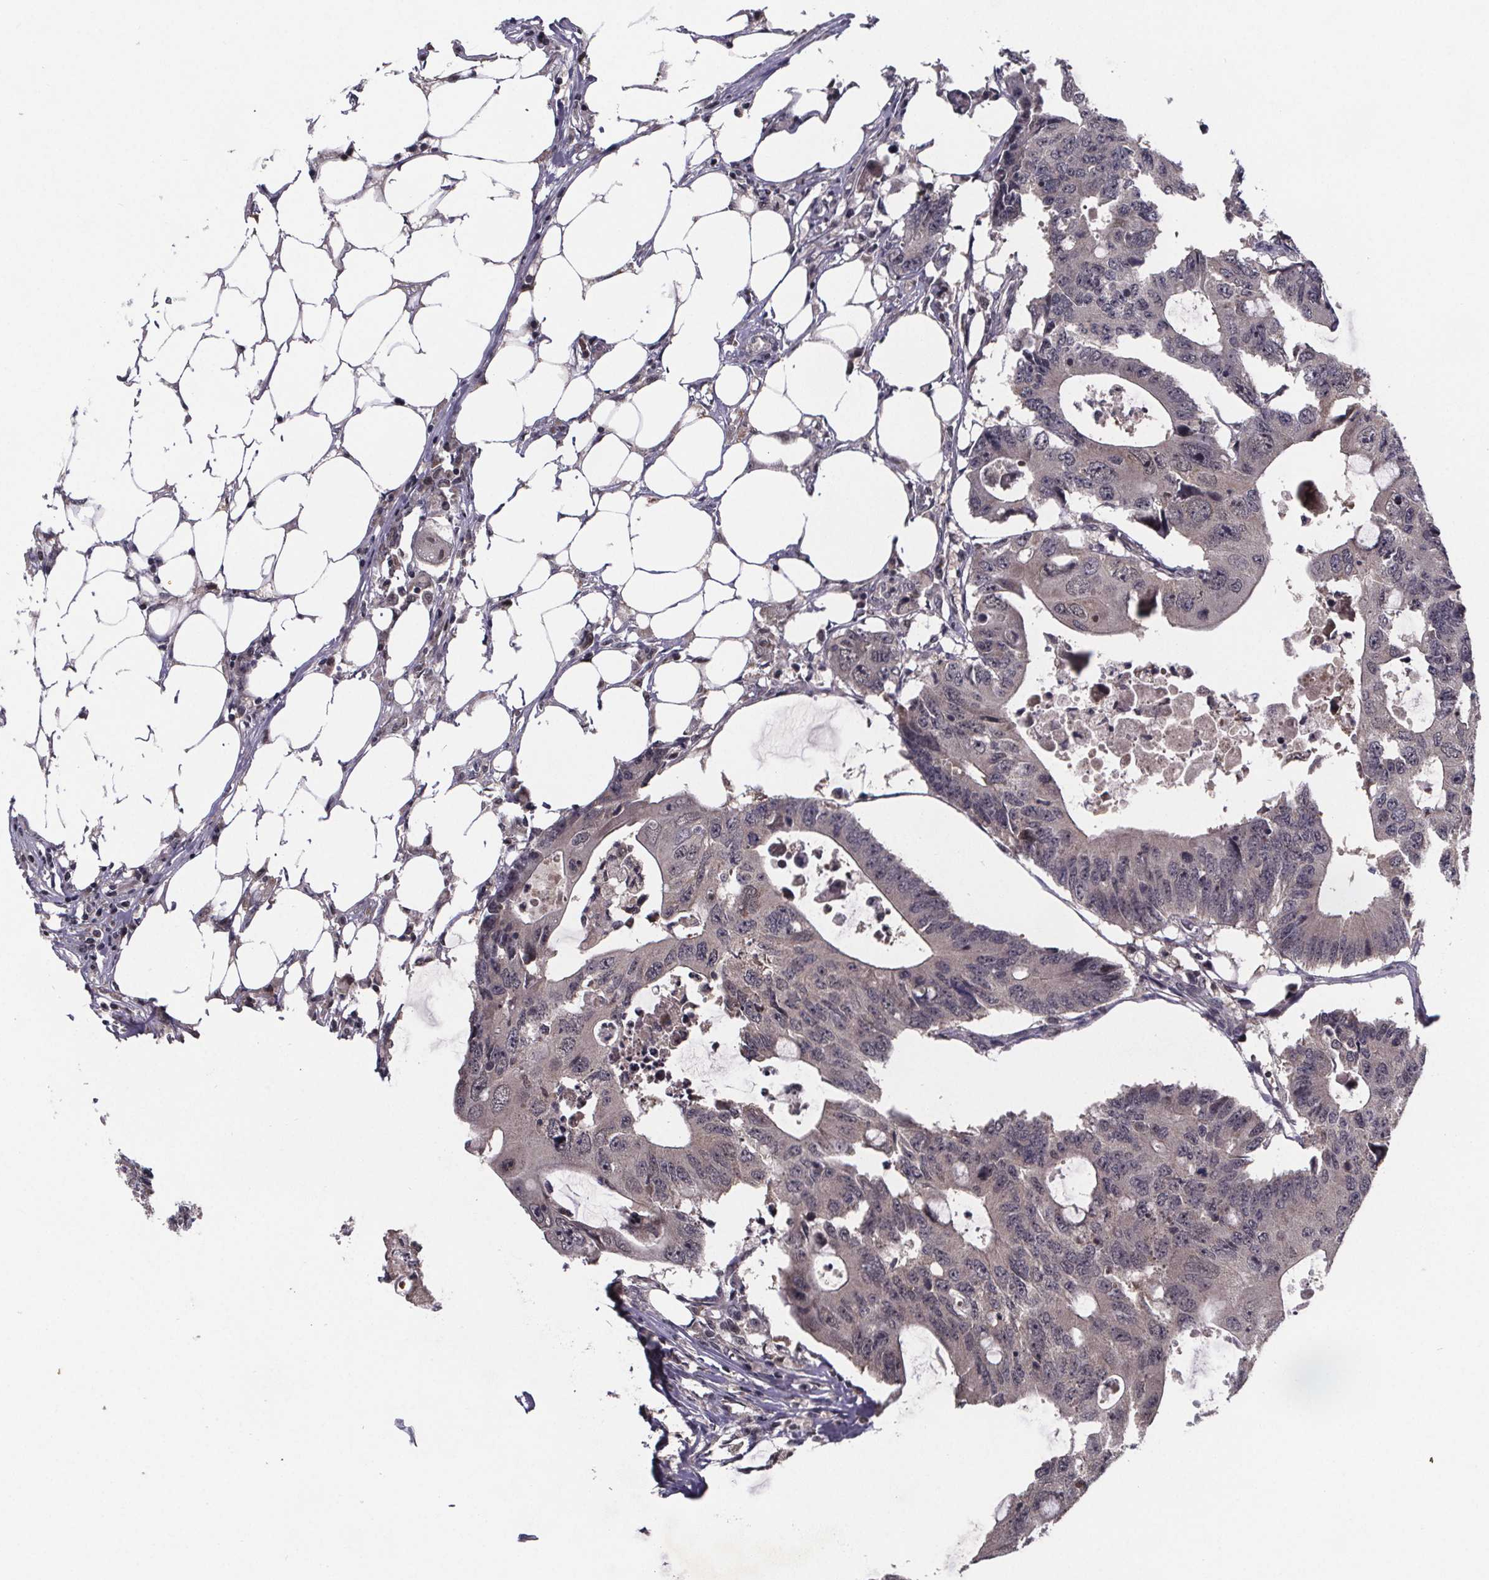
{"staining": {"intensity": "negative", "quantity": "none", "location": "none"}, "tissue": "colorectal cancer", "cell_type": "Tumor cells", "image_type": "cancer", "snomed": [{"axis": "morphology", "description": "Adenocarcinoma, NOS"}, {"axis": "topography", "description": "Colon"}], "caption": "Immunohistochemistry (IHC) histopathology image of neoplastic tissue: human colorectal adenocarcinoma stained with DAB reveals no significant protein staining in tumor cells. (DAB (3,3'-diaminobenzidine) immunohistochemistry (IHC) visualized using brightfield microscopy, high magnification).", "gene": "FN3KRP", "patient": {"sex": "male", "age": 71}}